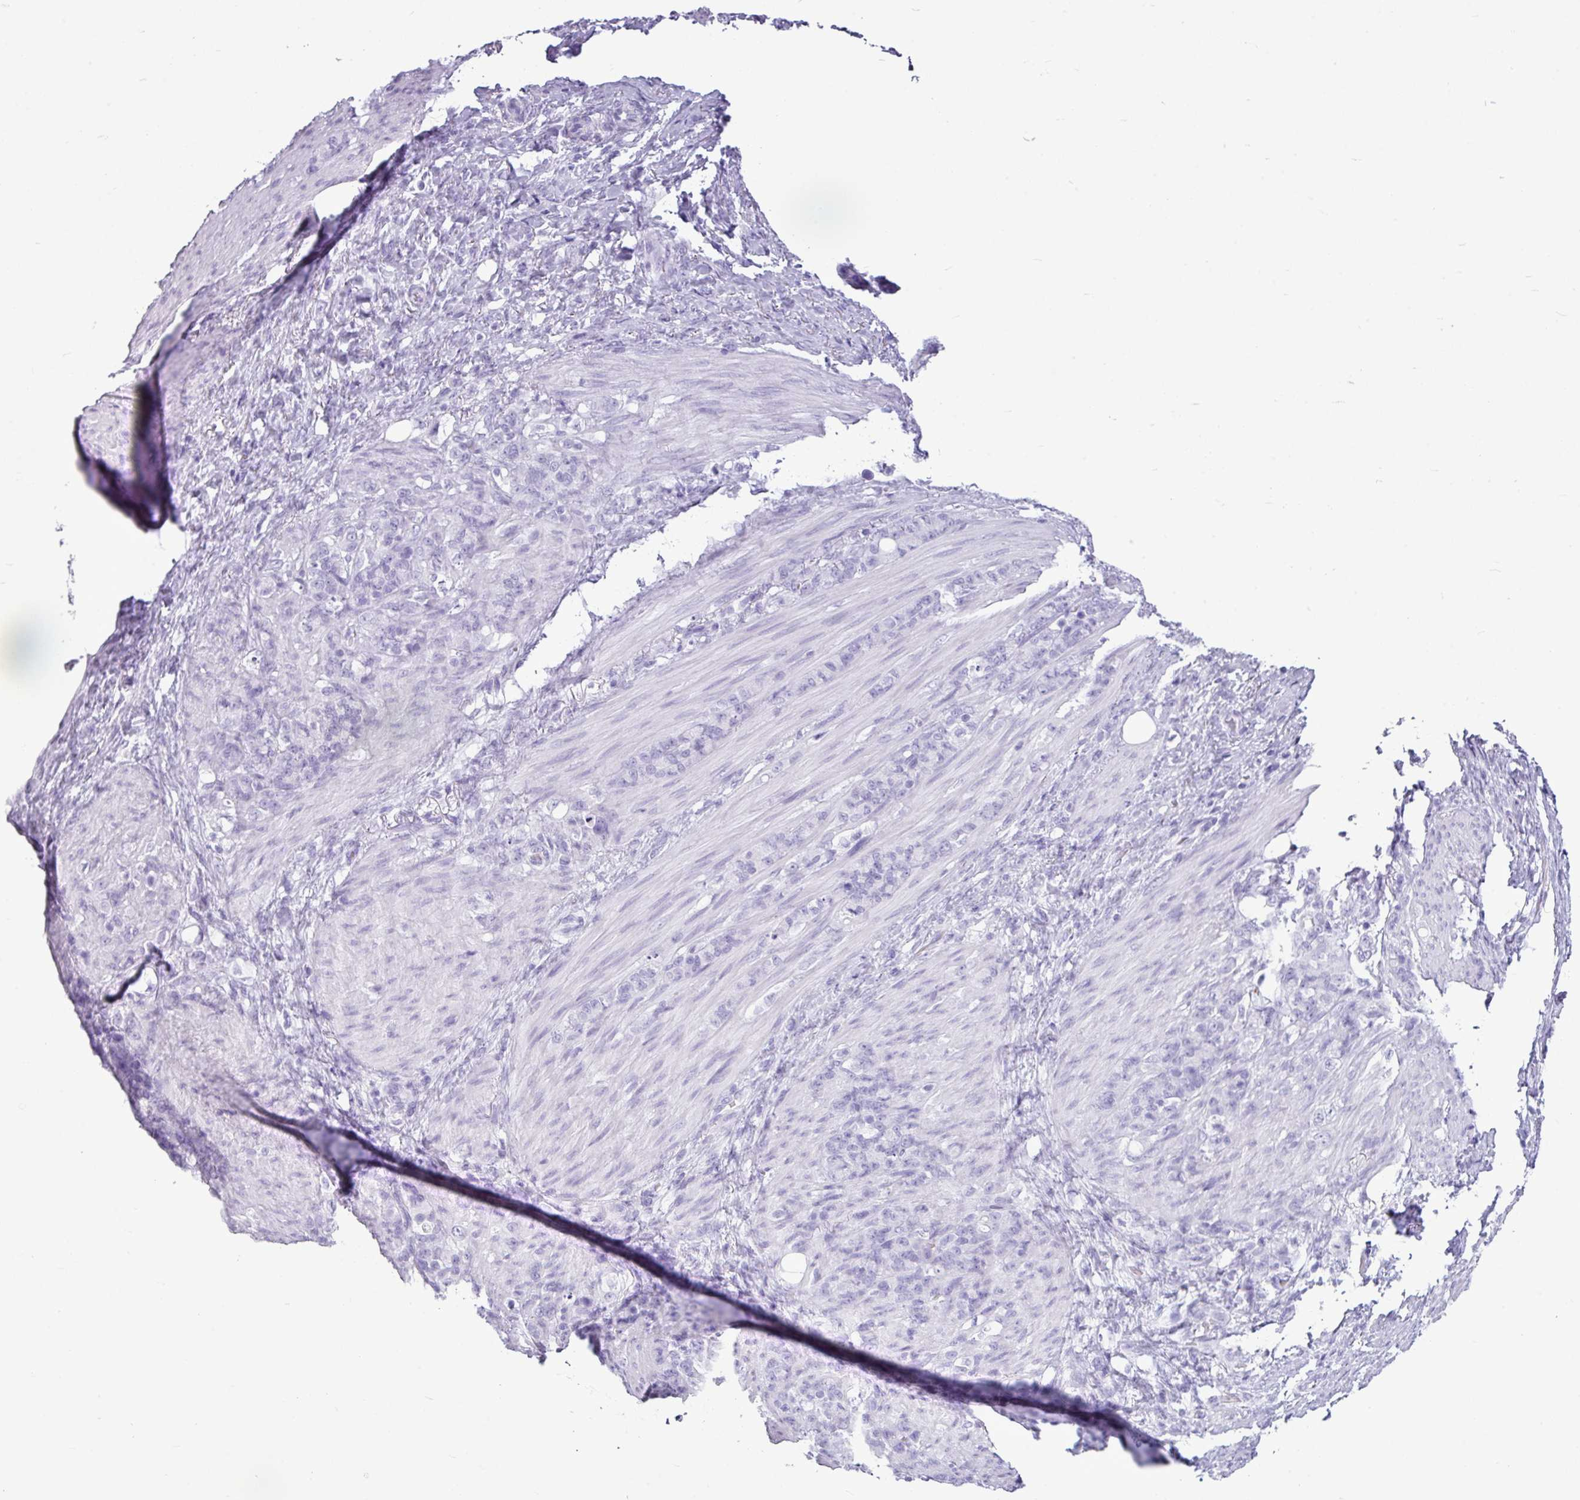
{"staining": {"intensity": "negative", "quantity": "none", "location": "none"}, "tissue": "stomach cancer", "cell_type": "Tumor cells", "image_type": "cancer", "snomed": [{"axis": "morphology", "description": "Adenocarcinoma, NOS"}, {"axis": "topography", "description": "Stomach"}], "caption": "Image shows no significant protein positivity in tumor cells of stomach cancer.", "gene": "AMY1B", "patient": {"sex": "female", "age": 79}}